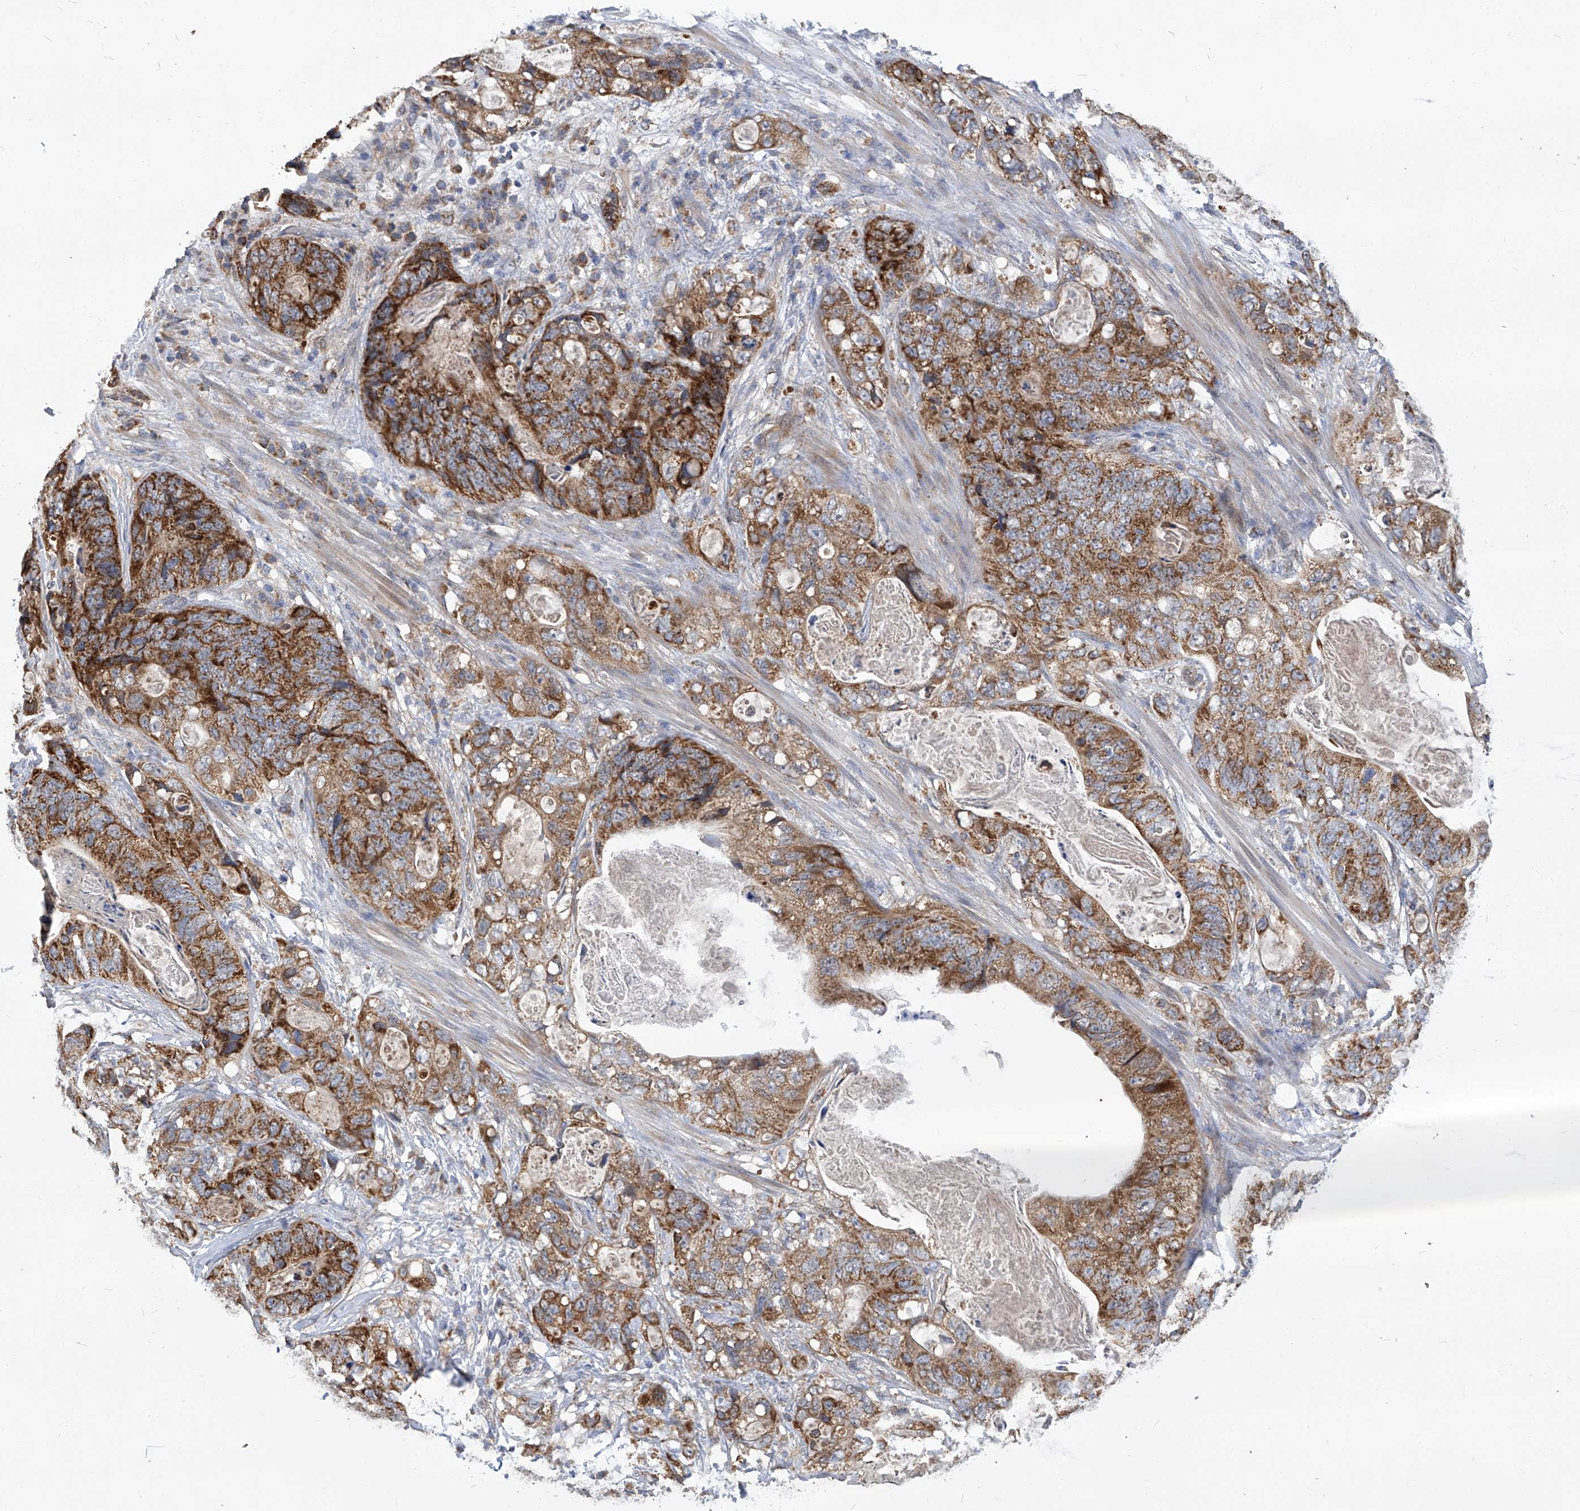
{"staining": {"intensity": "moderate", "quantity": ">75%", "location": "cytoplasmic/membranous"}, "tissue": "stomach cancer", "cell_type": "Tumor cells", "image_type": "cancer", "snomed": [{"axis": "morphology", "description": "Normal tissue, NOS"}, {"axis": "morphology", "description": "Adenocarcinoma, NOS"}, {"axis": "topography", "description": "Stomach"}], "caption": "Protein expression analysis of stomach adenocarcinoma exhibits moderate cytoplasmic/membranous expression in about >75% of tumor cells. The staining was performed using DAB (3,3'-diaminobenzidine) to visualize the protein expression in brown, while the nuclei were stained in blue with hematoxylin (Magnification: 20x).", "gene": "TNFRSF13B", "patient": {"sex": "female", "age": 89}}